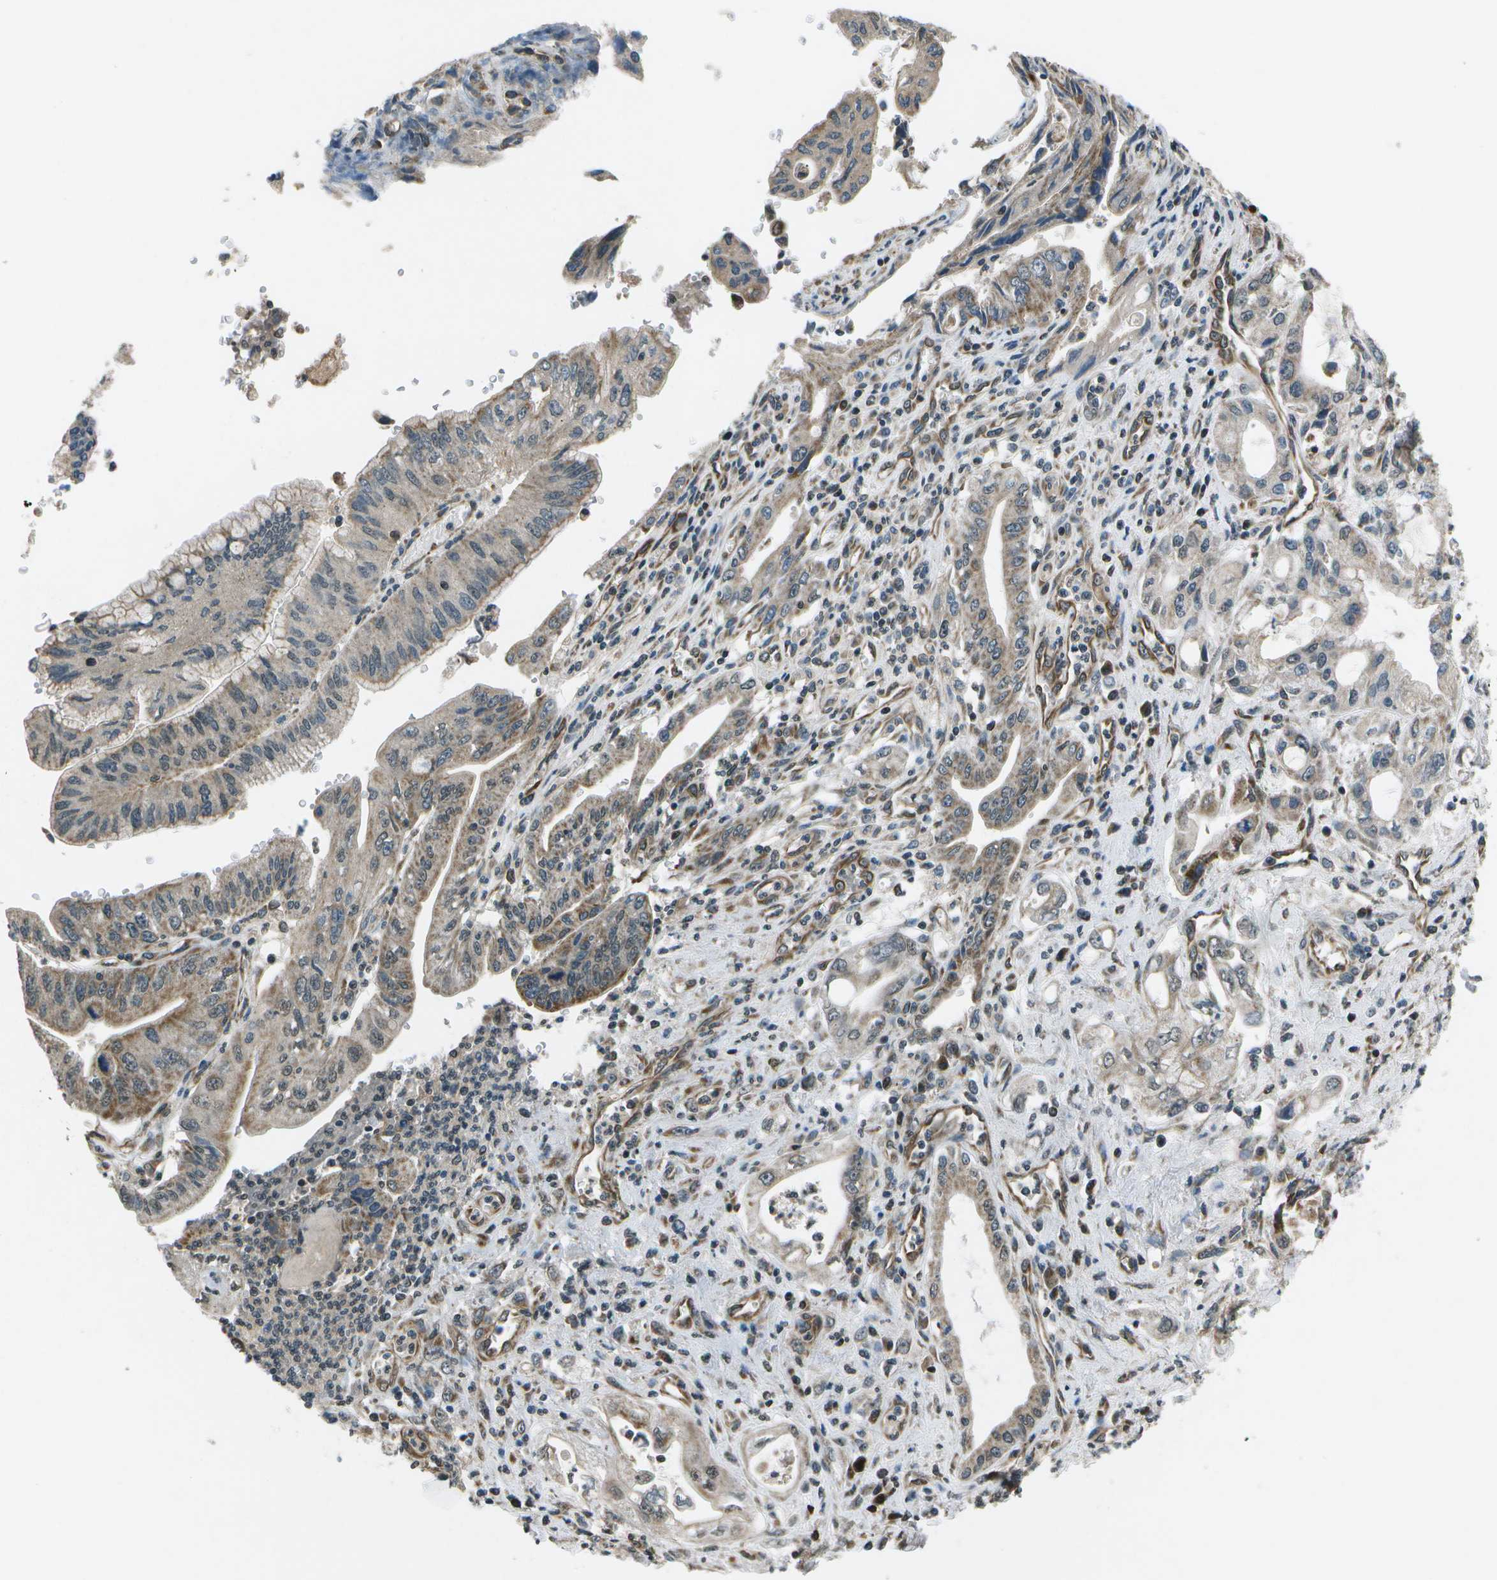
{"staining": {"intensity": "moderate", "quantity": "25%-75%", "location": "cytoplasmic/membranous"}, "tissue": "pancreatic cancer", "cell_type": "Tumor cells", "image_type": "cancer", "snomed": [{"axis": "morphology", "description": "Adenocarcinoma, NOS"}, {"axis": "topography", "description": "Pancreas"}], "caption": "Protein staining of pancreatic cancer (adenocarcinoma) tissue reveals moderate cytoplasmic/membranous staining in approximately 25%-75% of tumor cells.", "gene": "EIF2AK1", "patient": {"sex": "female", "age": 73}}